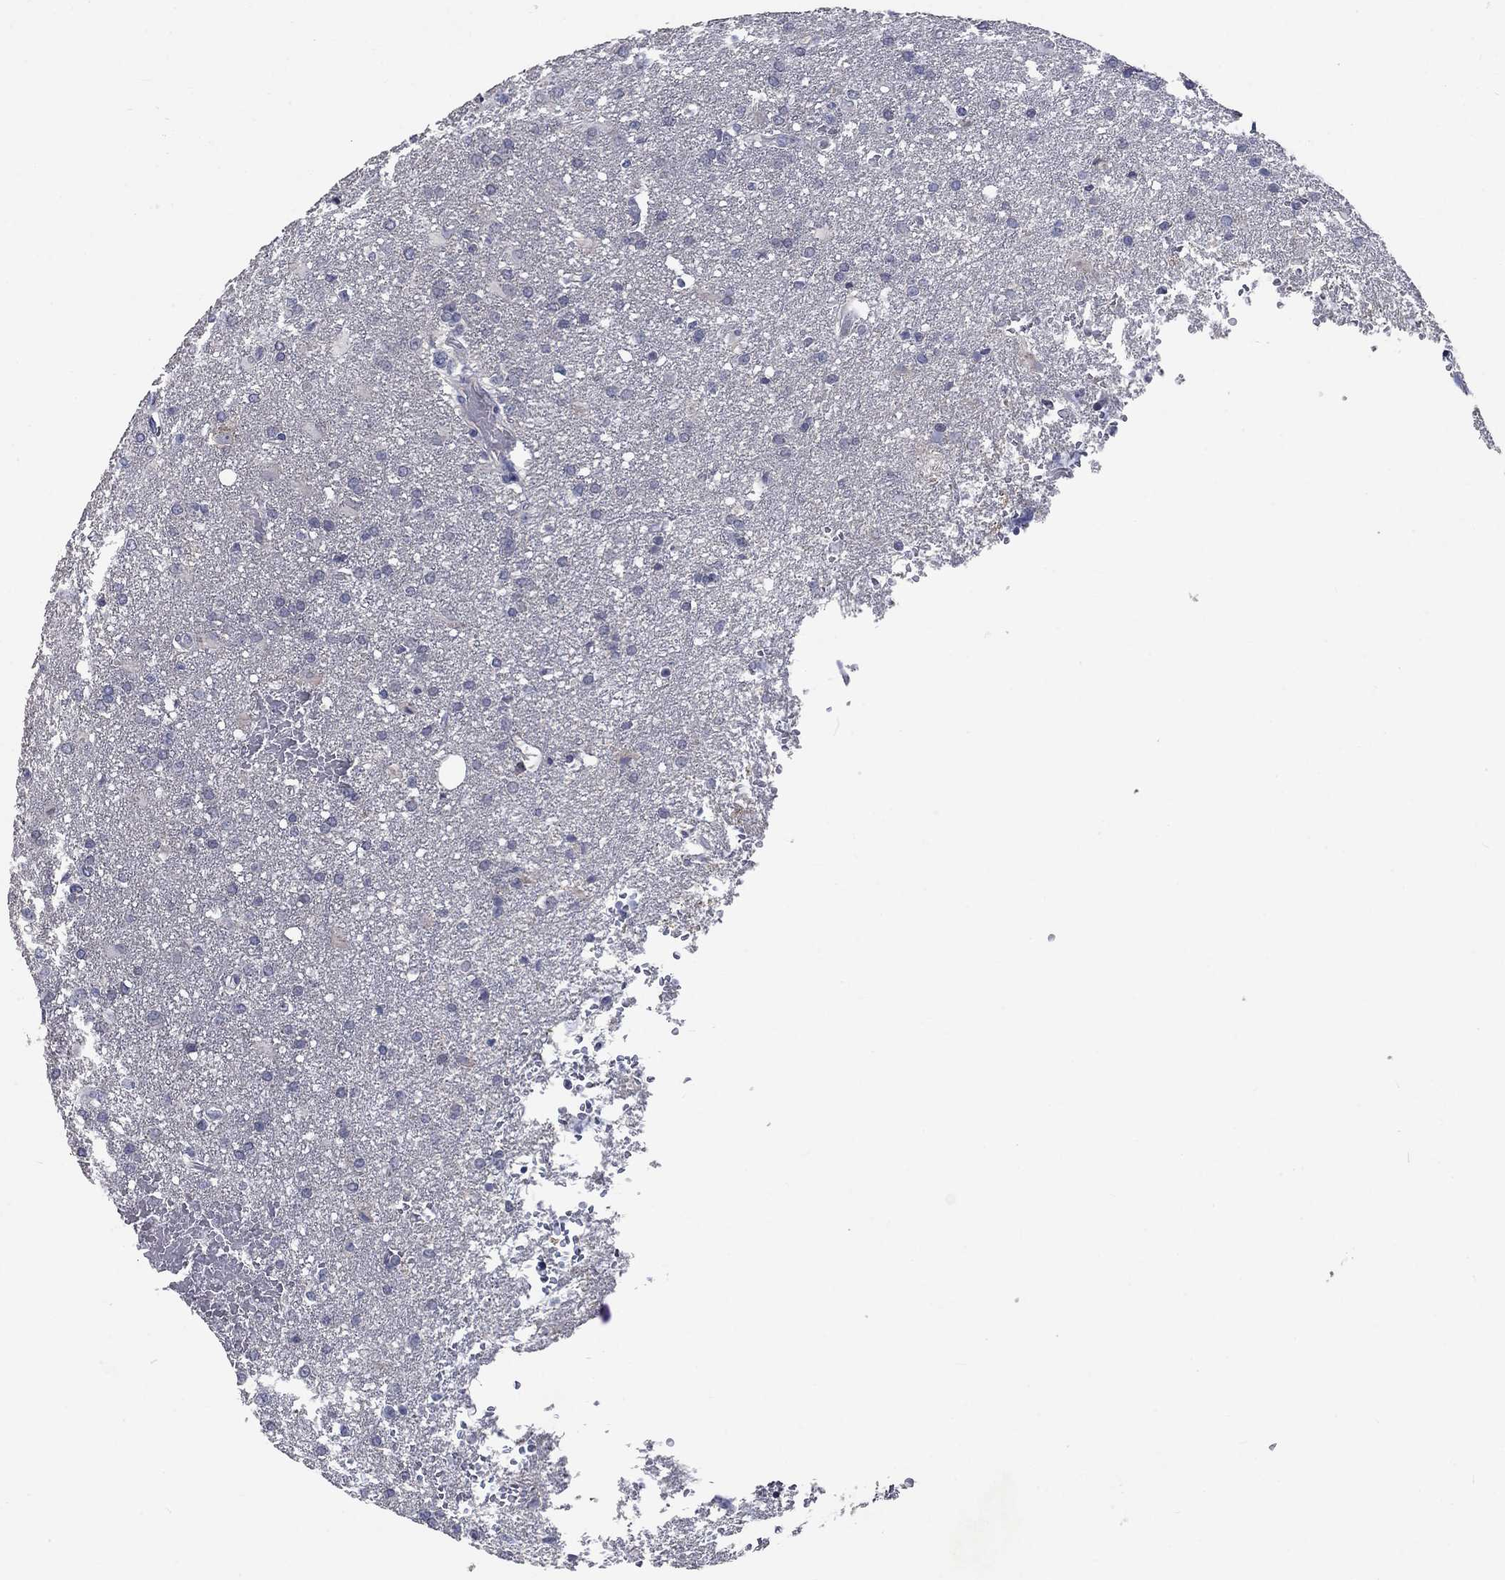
{"staining": {"intensity": "negative", "quantity": "none", "location": "none"}, "tissue": "glioma", "cell_type": "Tumor cells", "image_type": "cancer", "snomed": [{"axis": "morphology", "description": "Glioma, malignant, High grade"}, {"axis": "topography", "description": "Brain"}], "caption": "A photomicrograph of glioma stained for a protein displays no brown staining in tumor cells.", "gene": "CACNA1A", "patient": {"sex": "male", "age": 68}}